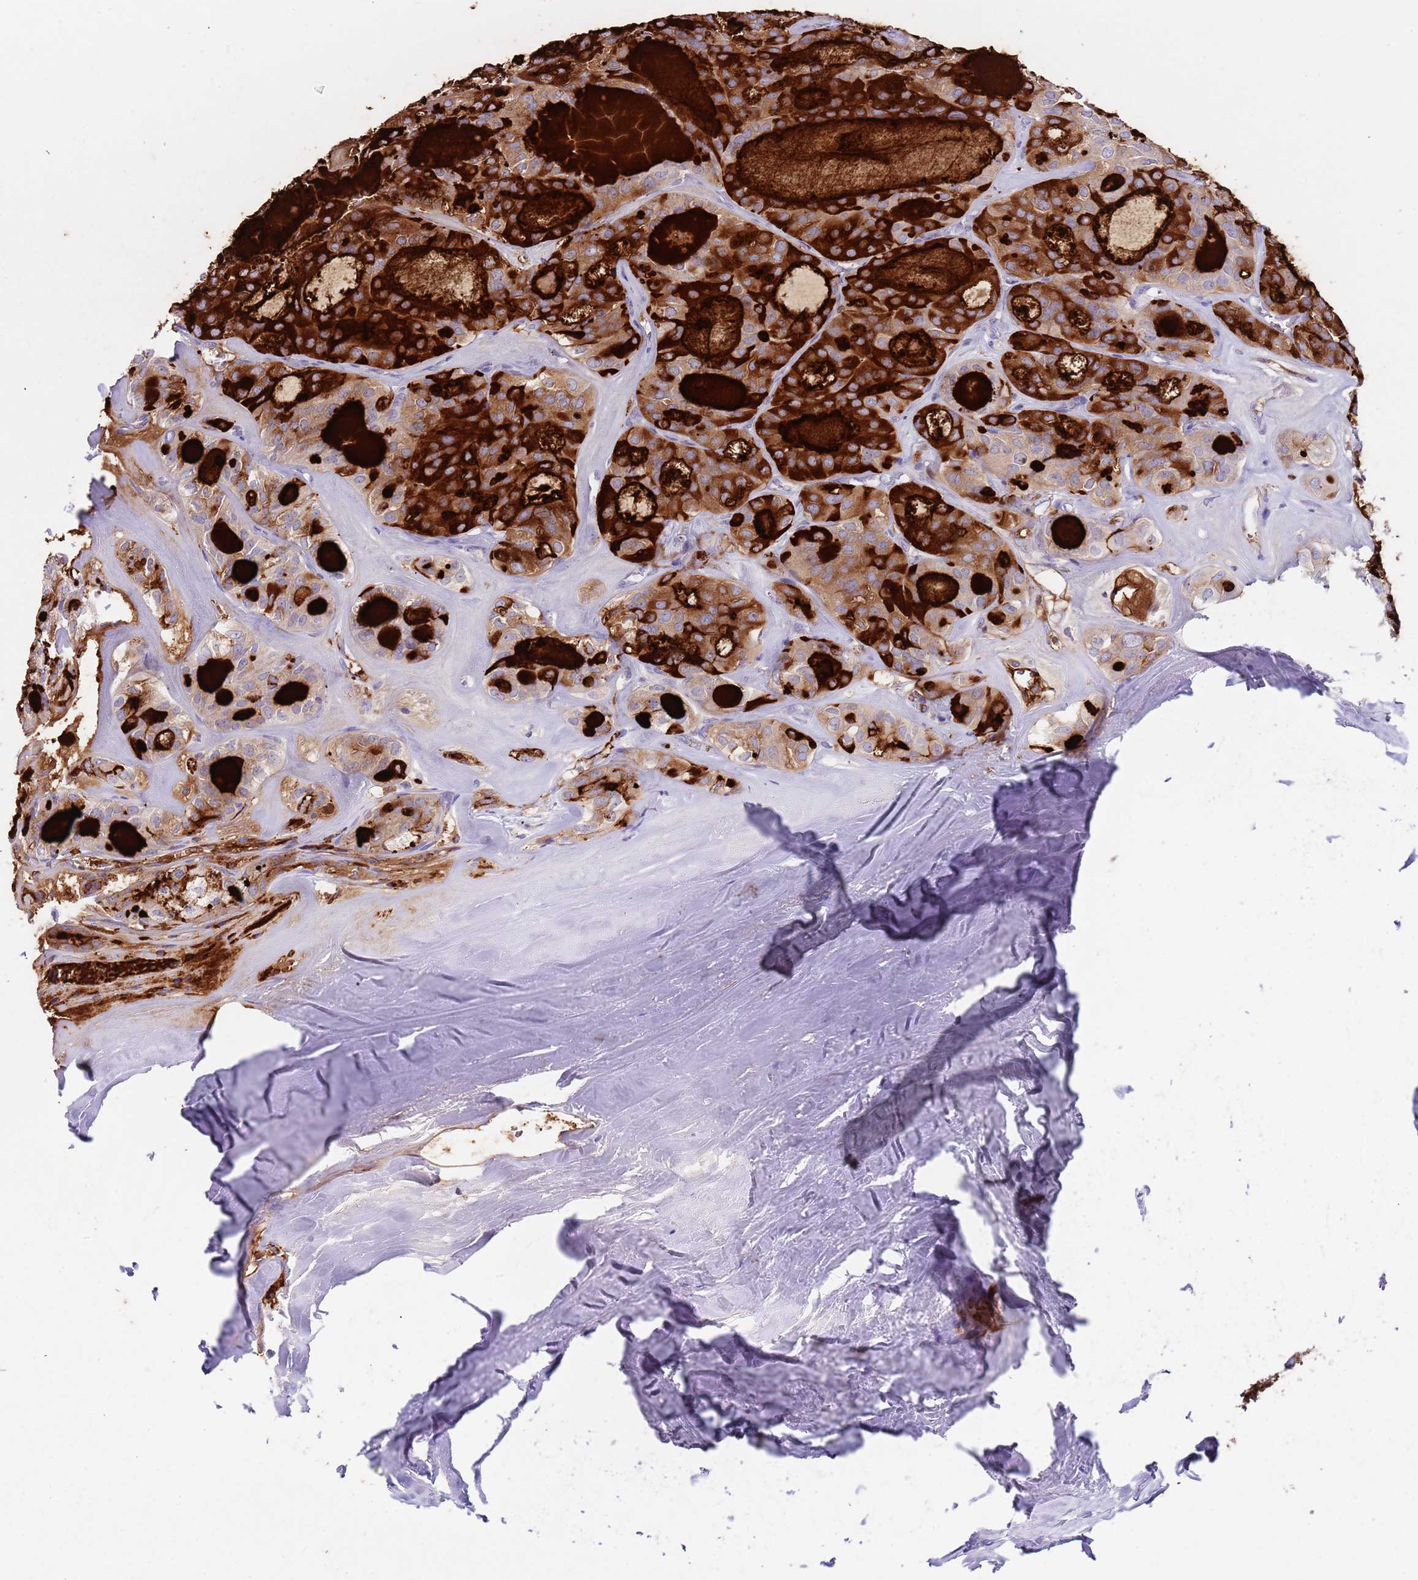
{"staining": {"intensity": "strong", "quantity": ">75%", "location": "cytoplasmic/membranous"}, "tissue": "thyroid cancer", "cell_type": "Tumor cells", "image_type": "cancer", "snomed": [{"axis": "morphology", "description": "Follicular adenoma carcinoma, NOS"}, {"axis": "topography", "description": "Thyroid gland"}], "caption": "About >75% of tumor cells in follicular adenoma carcinoma (thyroid) reveal strong cytoplasmic/membranous protein positivity as visualized by brown immunohistochemical staining.", "gene": "C2CD3", "patient": {"sex": "male", "age": 75}}